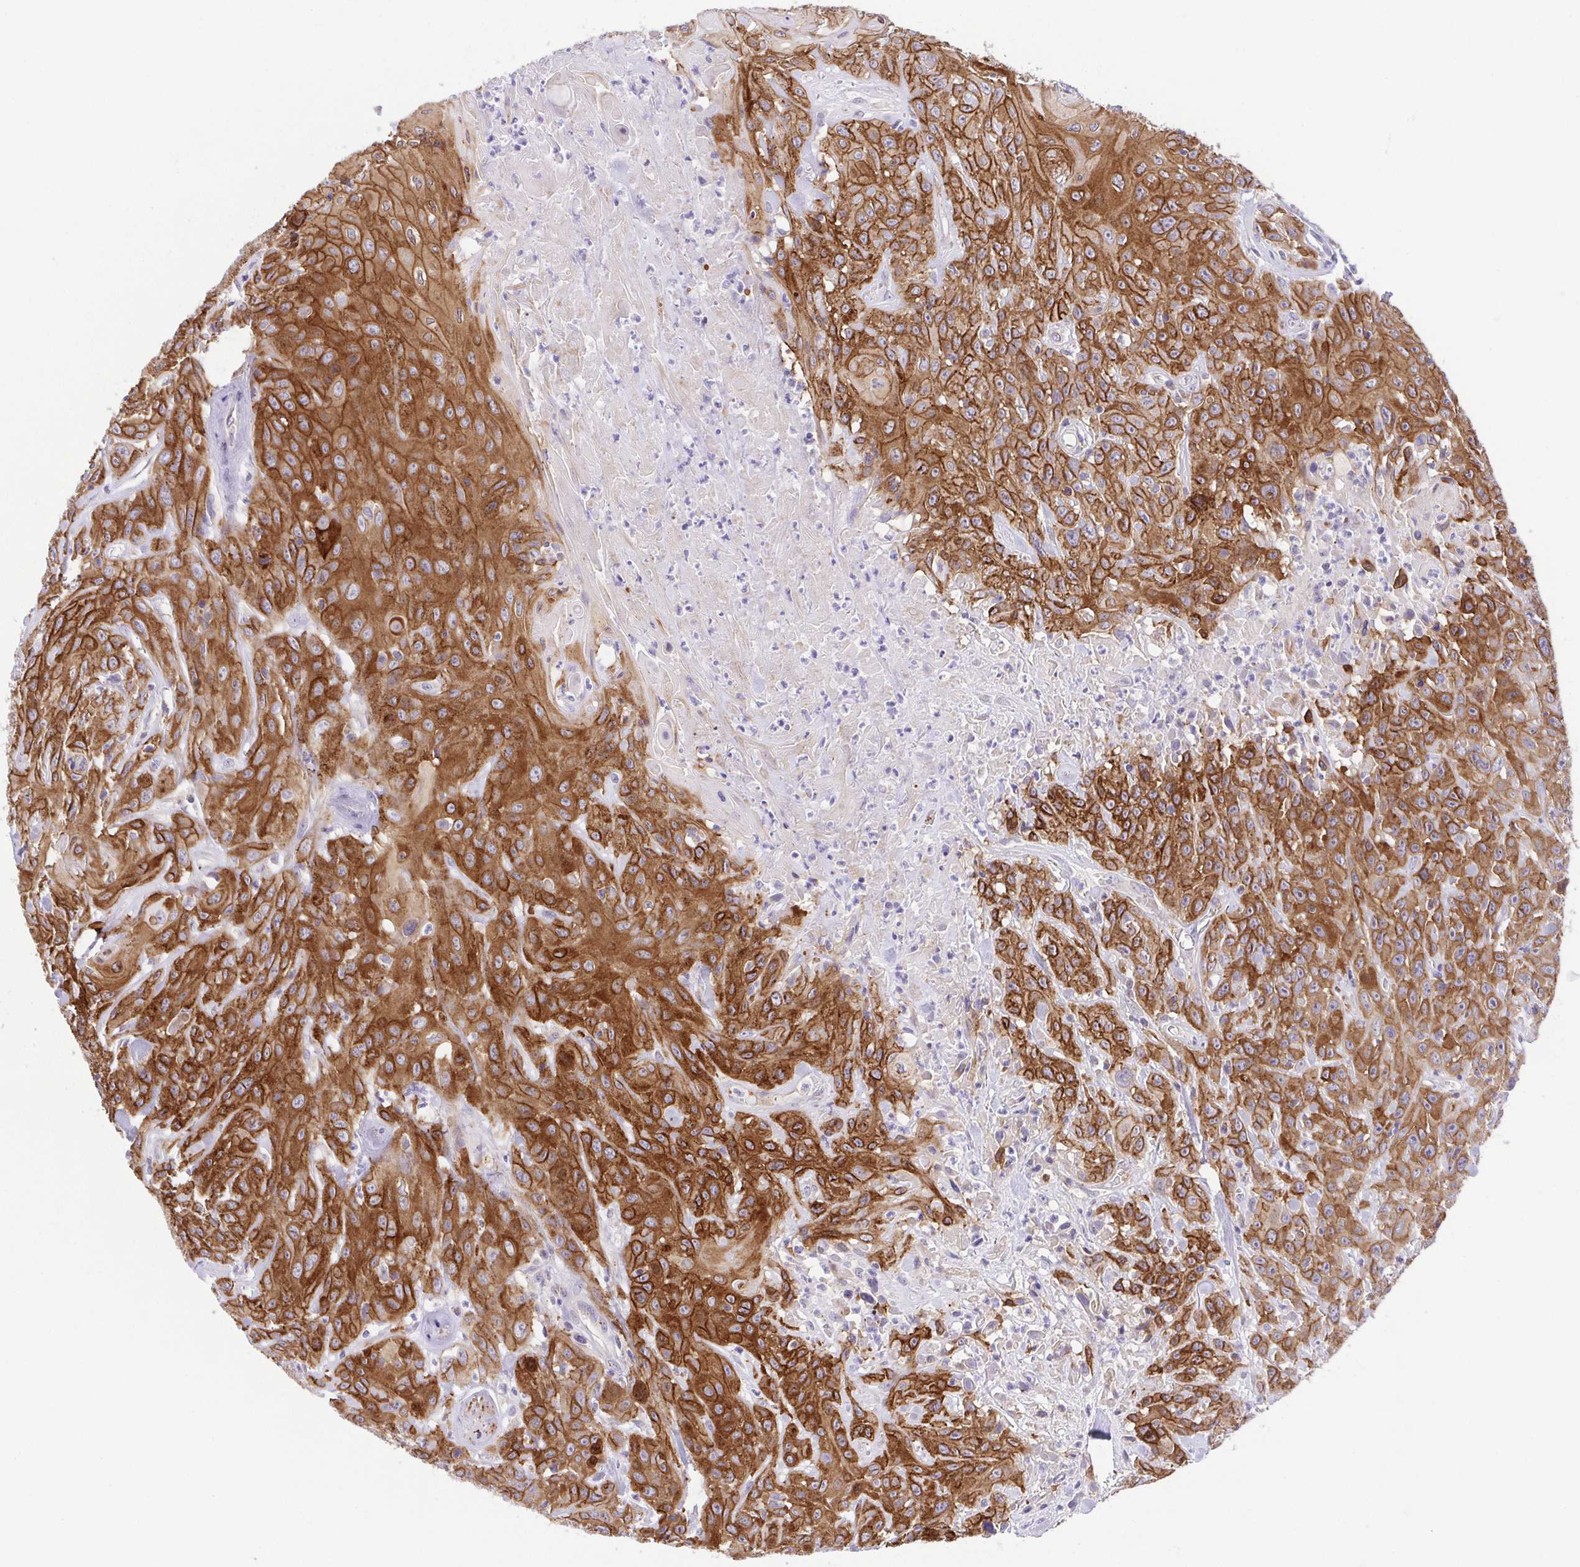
{"staining": {"intensity": "strong", "quantity": ">75%", "location": "cytoplasmic/membranous"}, "tissue": "head and neck cancer", "cell_type": "Tumor cells", "image_type": "cancer", "snomed": [{"axis": "morphology", "description": "Squamous cell carcinoma, NOS"}, {"axis": "topography", "description": "Skin"}, {"axis": "topography", "description": "Head-Neck"}], "caption": "IHC (DAB) staining of head and neck cancer (squamous cell carcinoma) exhibits strong cytoplasmic/membranous protein expression in about >75% of tumor cells.", "gene": "SLC13A1", "patient": {"sex": "male", "age": 80}}